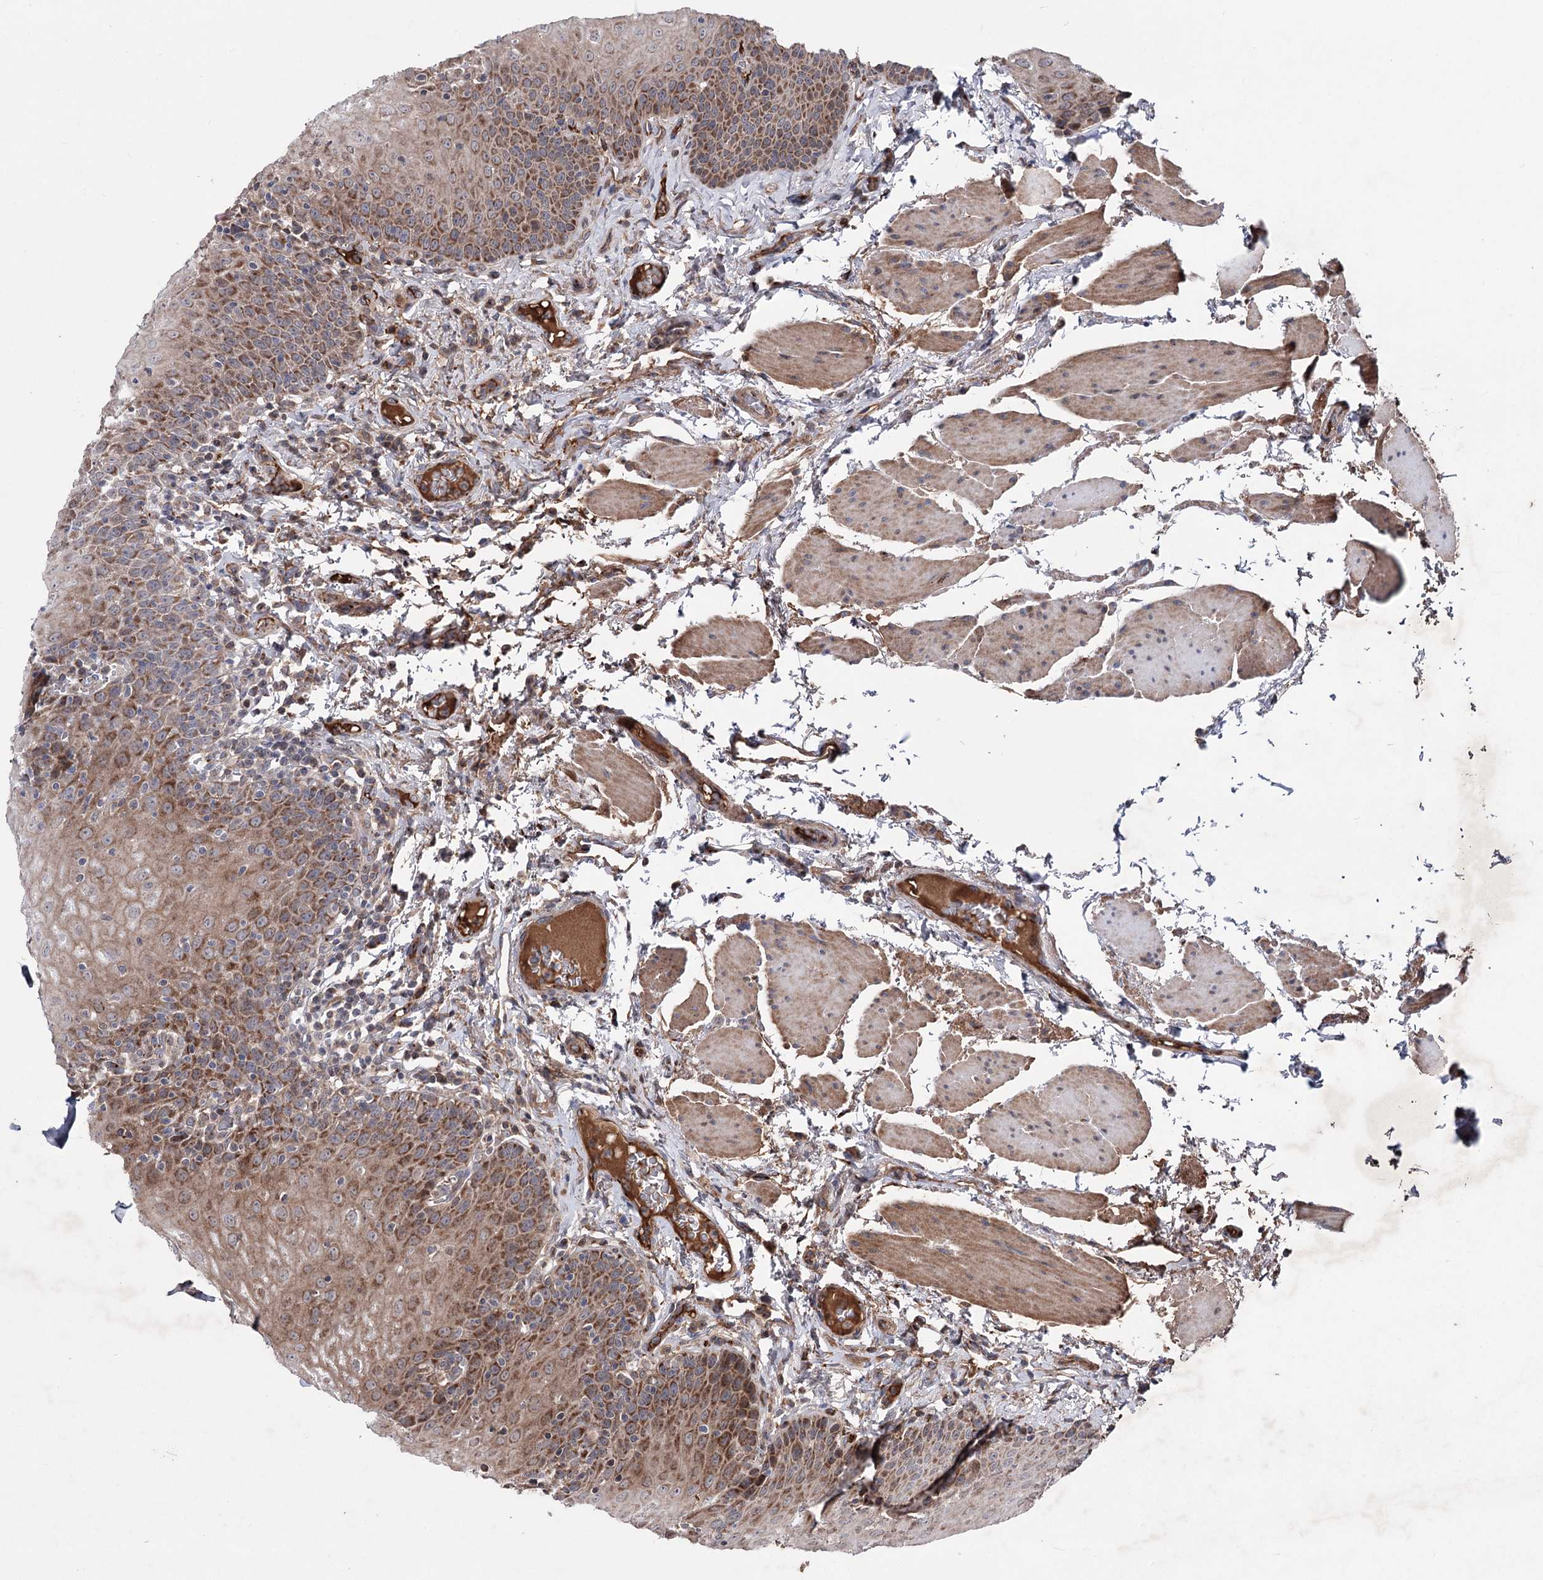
{"staining": {"intensity": "strong", "quantity": ">75%", "location": "cytoplasmic/membranous"}, "tissue": "stomach", "cell_type": "Glandular cells", "image_type": "normal", "snomed": [{"axis": "morphology", "description": "Normal tissue, NOS"}, {"axis": "topography", "description": "Stomach, upper"}, {"axis": "topography", "description": "Stomach, lower"}], "caption": "Stomach stained with a brown dye shows strong cytoplasmic/membranous positive positivity in approximately >75% of glandular cells.", "gene": "ARHGAP20", "patient": {"sex": "male", "age": 80}}